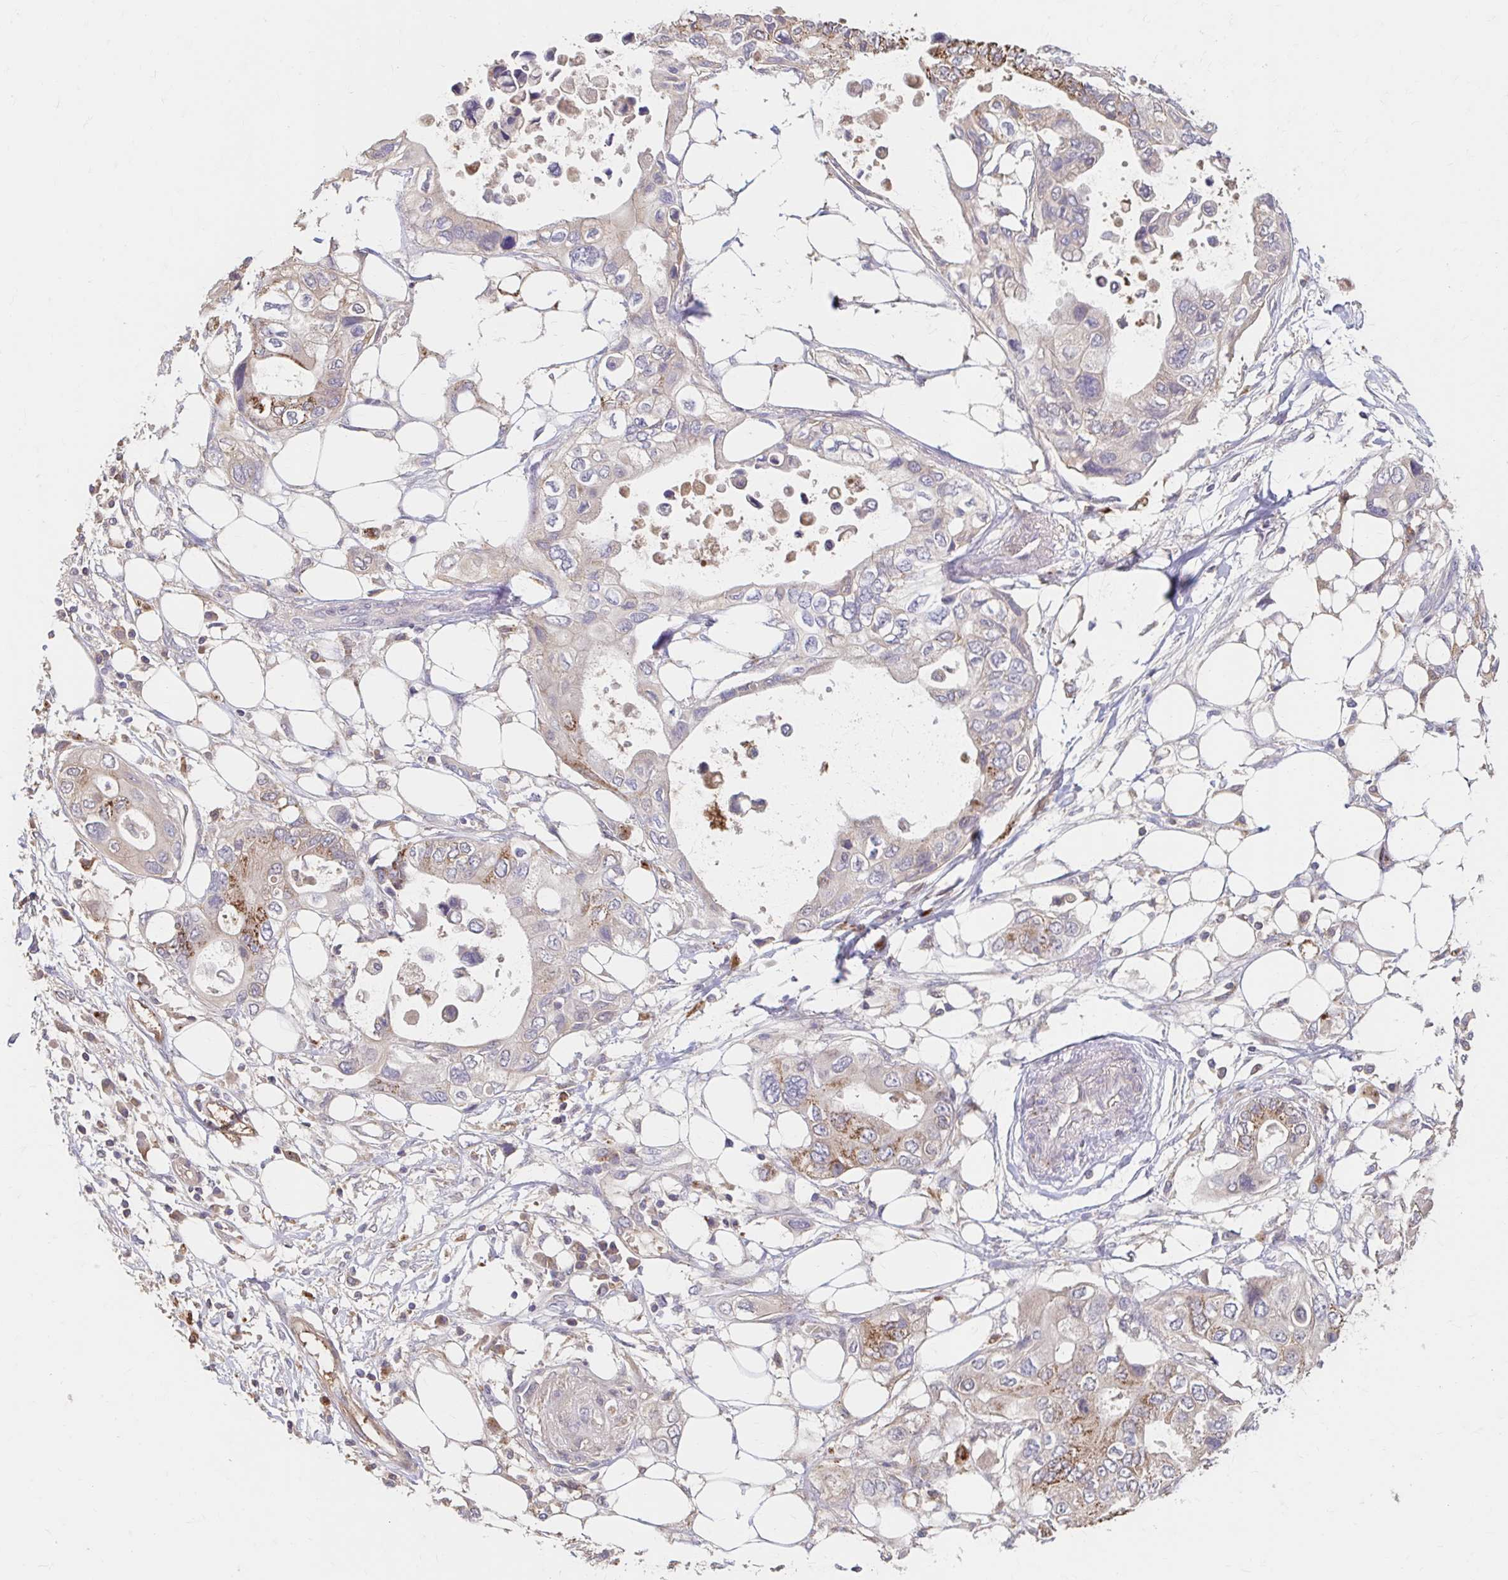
{"staining": {"intensity": "moderate", "quantity": "<25%", "location": "cytoplasmic/membranous"}, "tissue": "pancreatic cancer", "cell_type": "Tumor cells", "image_type": "cancer", "snomed": [{"axis": "morphology", "description": "Adenocarcinoma, NOS"}, {"axis": "topography", "description": "Pancreas"}], "caption": "A micrograph showing moderate cytoplasmic/membranous expression in about <25% of tumor cells in pancreatic adenocarcinoma, as visualized by brown immunohistochemical staining.", "gene": "HMGCS2", "patient": {"sex": "female", "age": 63}}